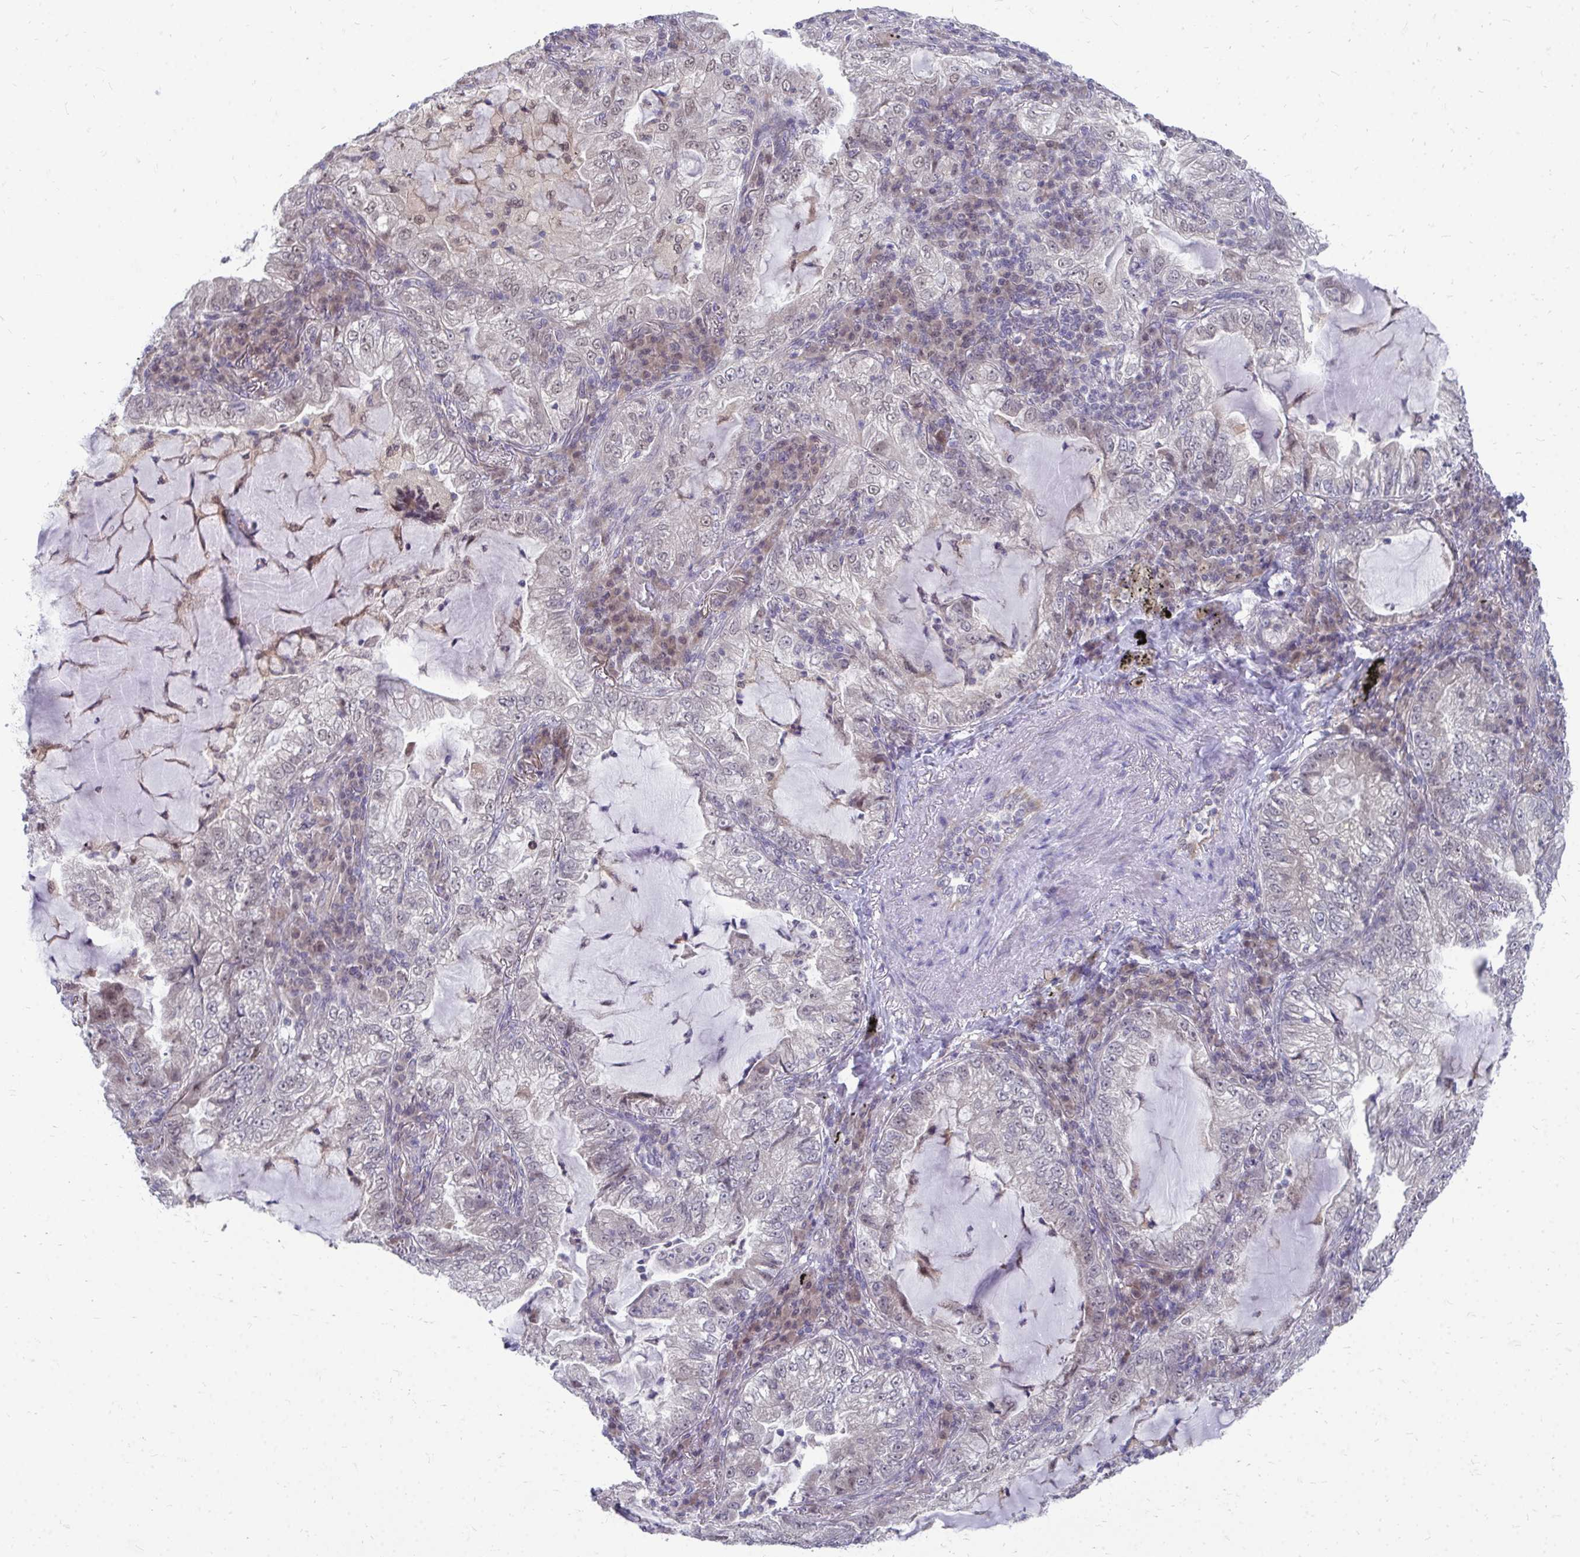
{"staining": {"intensity": "weak", "quantity": "<25%", "location": "nuclear"}, "tissue": "lung cancer", "cell_type": "Tumor cells", "image_type": "cancer", "snomed": [{"axis": "morphology", "description": "Adenocarcinoma, NOS"}, {"axis": "topography", "description": "Lung"}], "caption": "DAB (3,3'-diaminobenzidine) immunohistochemical staining of human lung cancer (adenocarcinoma) displays no significant positivity in tumor cells.", "gene": "MROH8", "patient": {"sex": "female", "age": 73}}